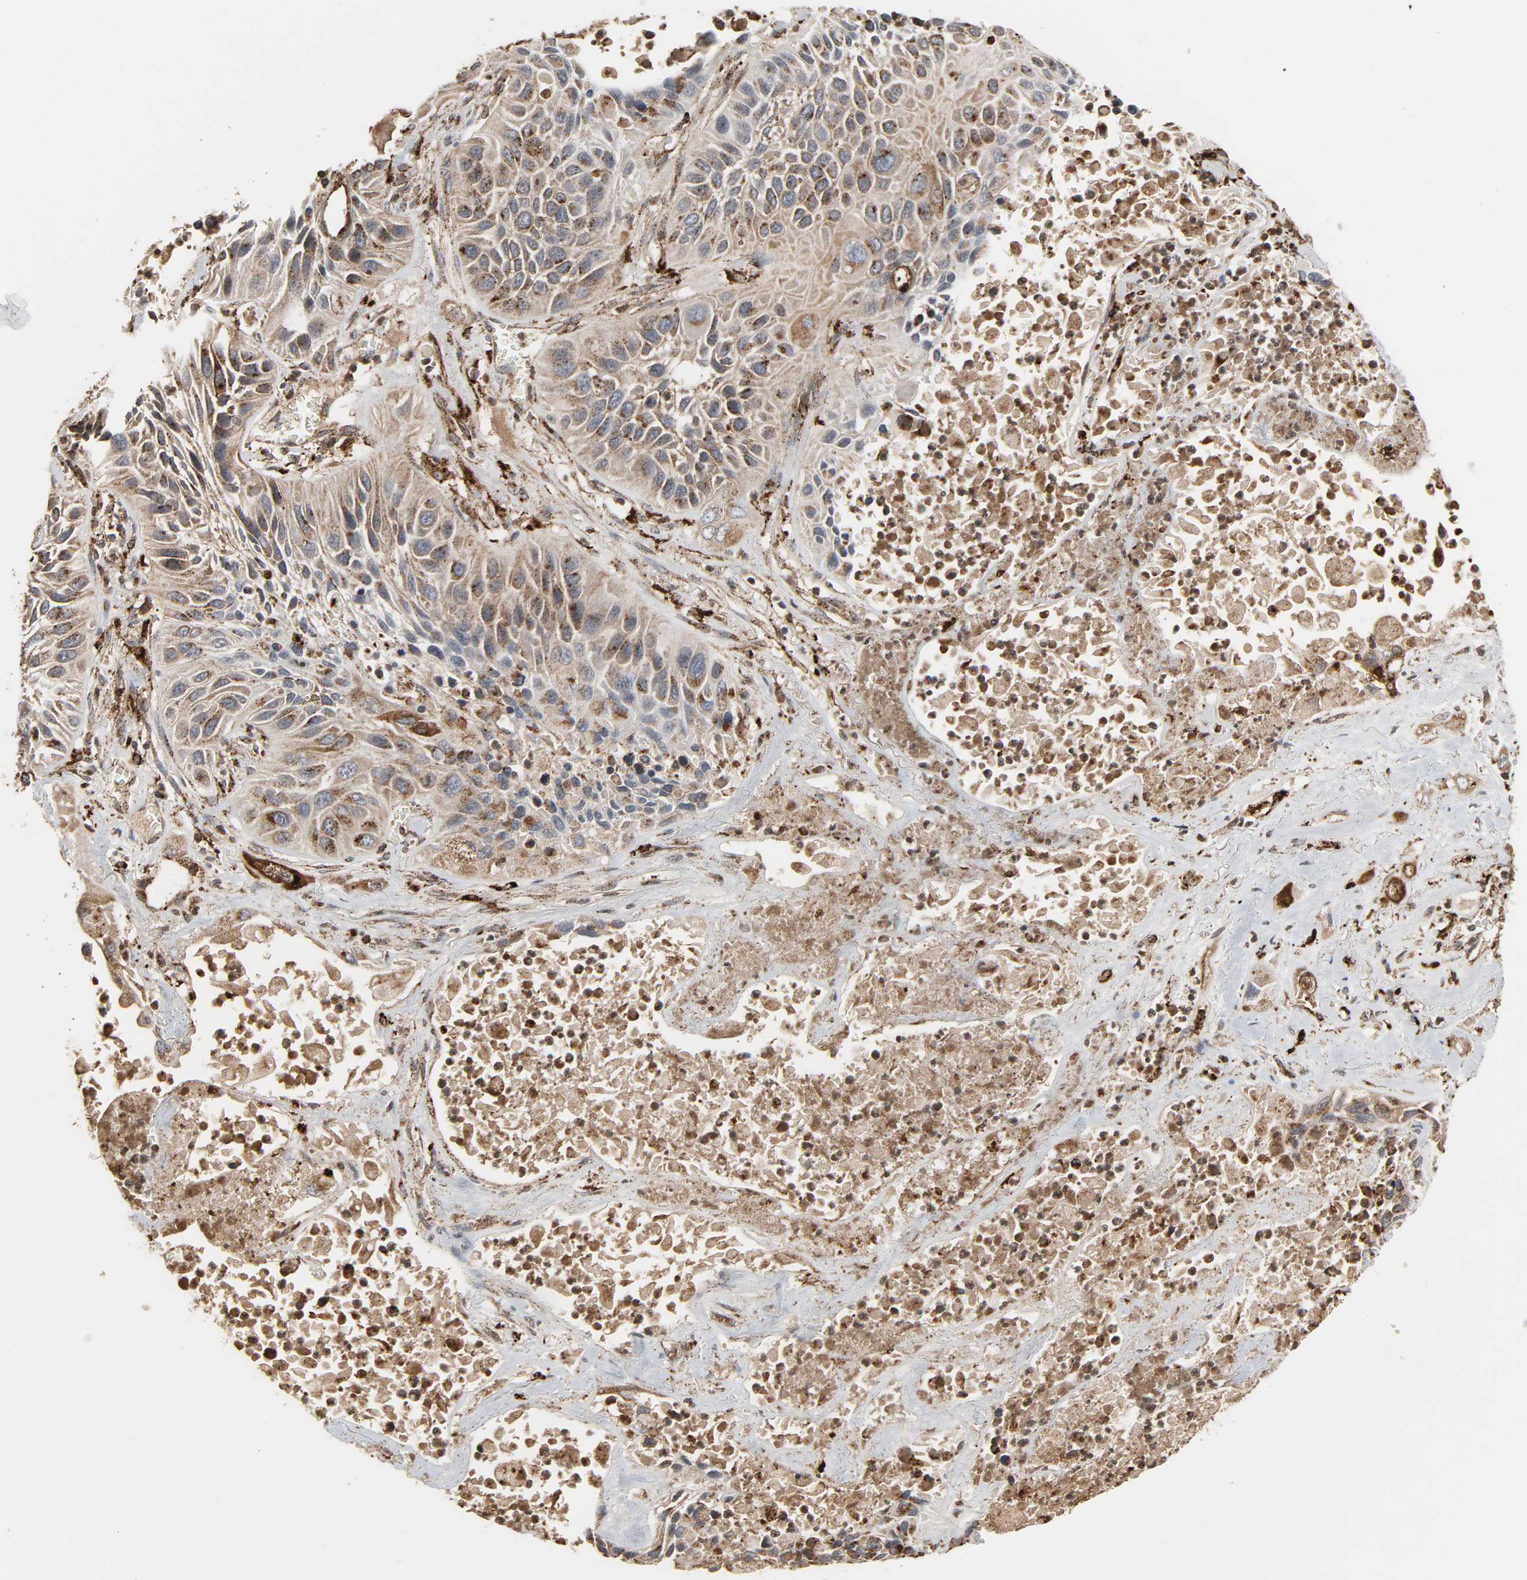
{"staining": {"intensity": "moderate", "quantity": ">75%", "location": "cytoplasmic/membranous"}, "tissue": "lung cancer", "cell_type": "Tumor cells", "image_type": "cancer", "snomed": [{"axis": "morphology", "description": "Squamous cell carcinoma, NOS"}, {"axis": "topography", "description": "Lung"}], "caption": "A high-resolution micrograph shows immunohistochemistry staining of lung cancer (squamous cell carcinoma), which demonstrates moderate cytoplasmic/membranous positivity in approximately >75% of tumor cells.", "gene": "PSAP", "patient": {"sex": "female", "age": 76}}